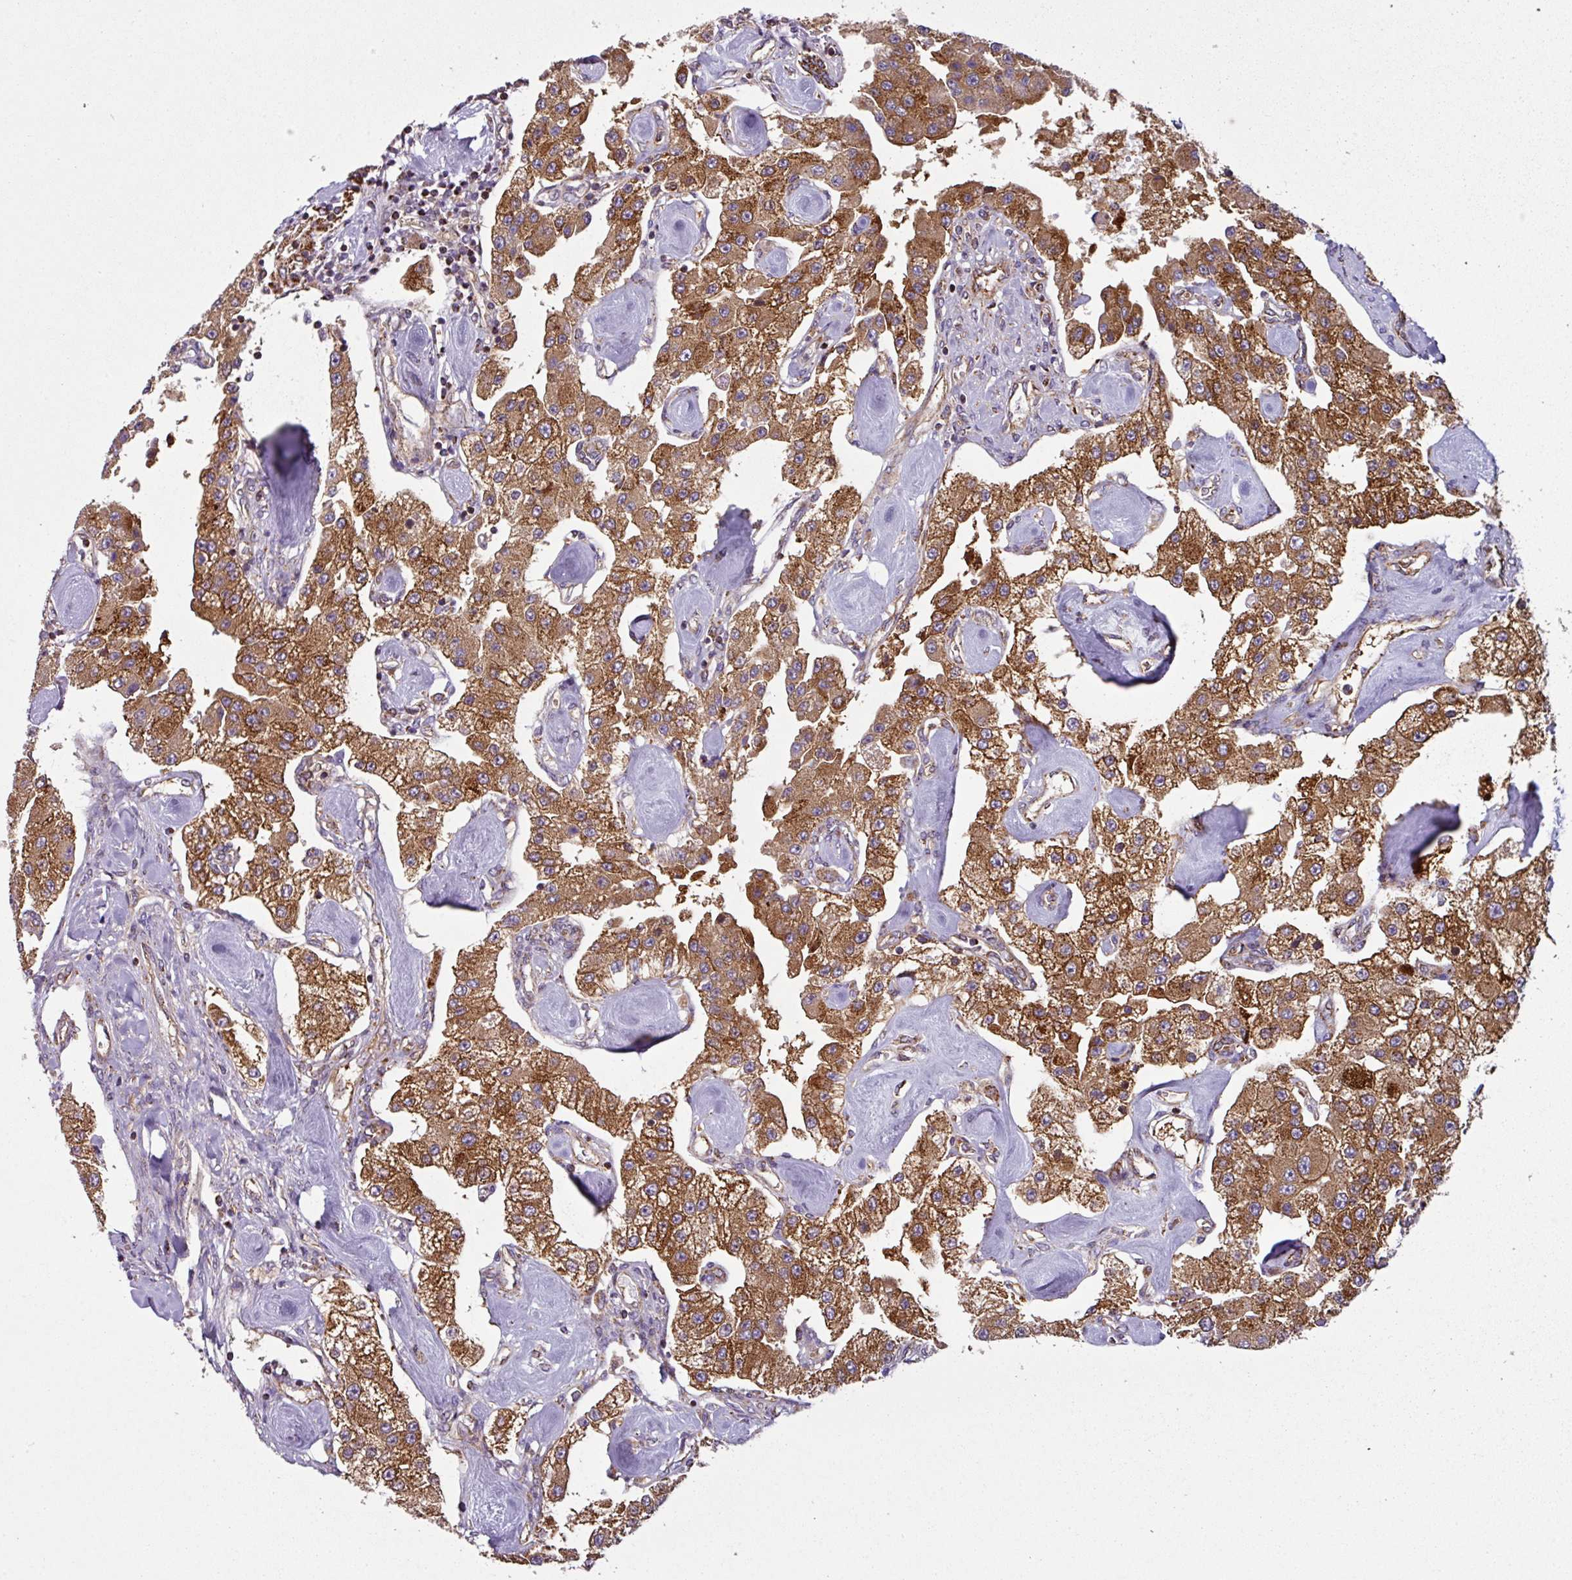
{"staining": {"intensity": "strong", "quantity": ">75%", "location": "cytoplasmic/membranous"}, "tissue": "carcinoid", "cell_type": "Tumor cells", "image_type": "cancer", "snomed": [{"axis": "morphology", "description": "Carcinoid, malignant, NOS"}, {"axis": "topography", "description": "Pancreas"}], "caption": "Protein staining of carcinoid tissue displays strong cytoplasmic/membranous expression in approximately >75% of tumor cells.", "gene": "PRELID3B", "patient": {"sex": "male", "age": 41}}